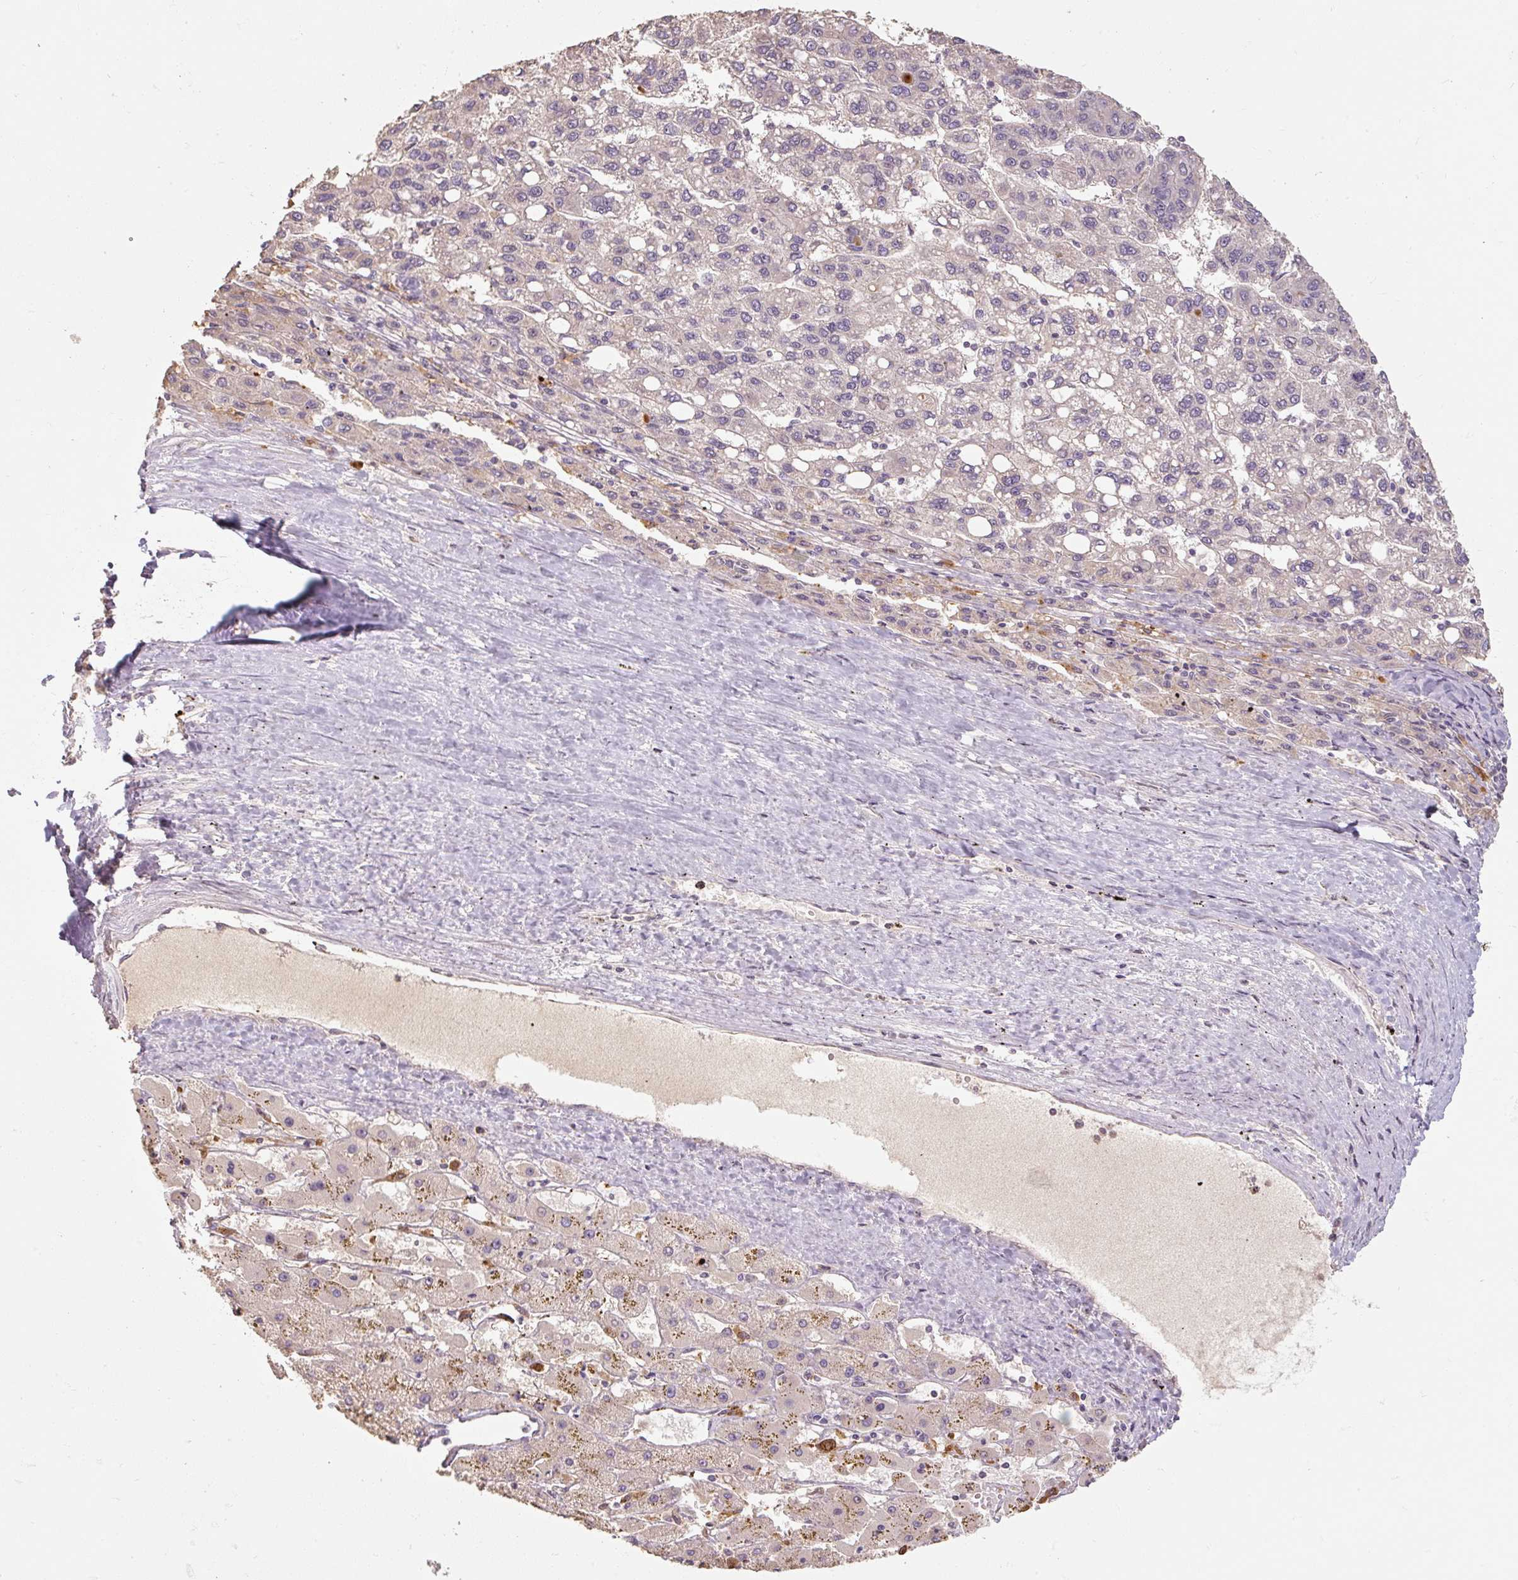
{"staining": {"intensity": "negative", "quantity": "none", "location": "none"}, "tissue": "liver cancer", "cell_type": "Tumor cells", "image_type": "cancer", "snomed": [{"axis": "morphology", "description": "Carcinoma, Hepatocellular, NOS"}, {"axis": "topography", "description": "Liver"}], "caption": "The photomicrograph displays no significant staining in tumor cells of hepatocellular carcinoma (liver).", "gene": "CFAP65", "patient": {"sex": "female", "age": 82}}